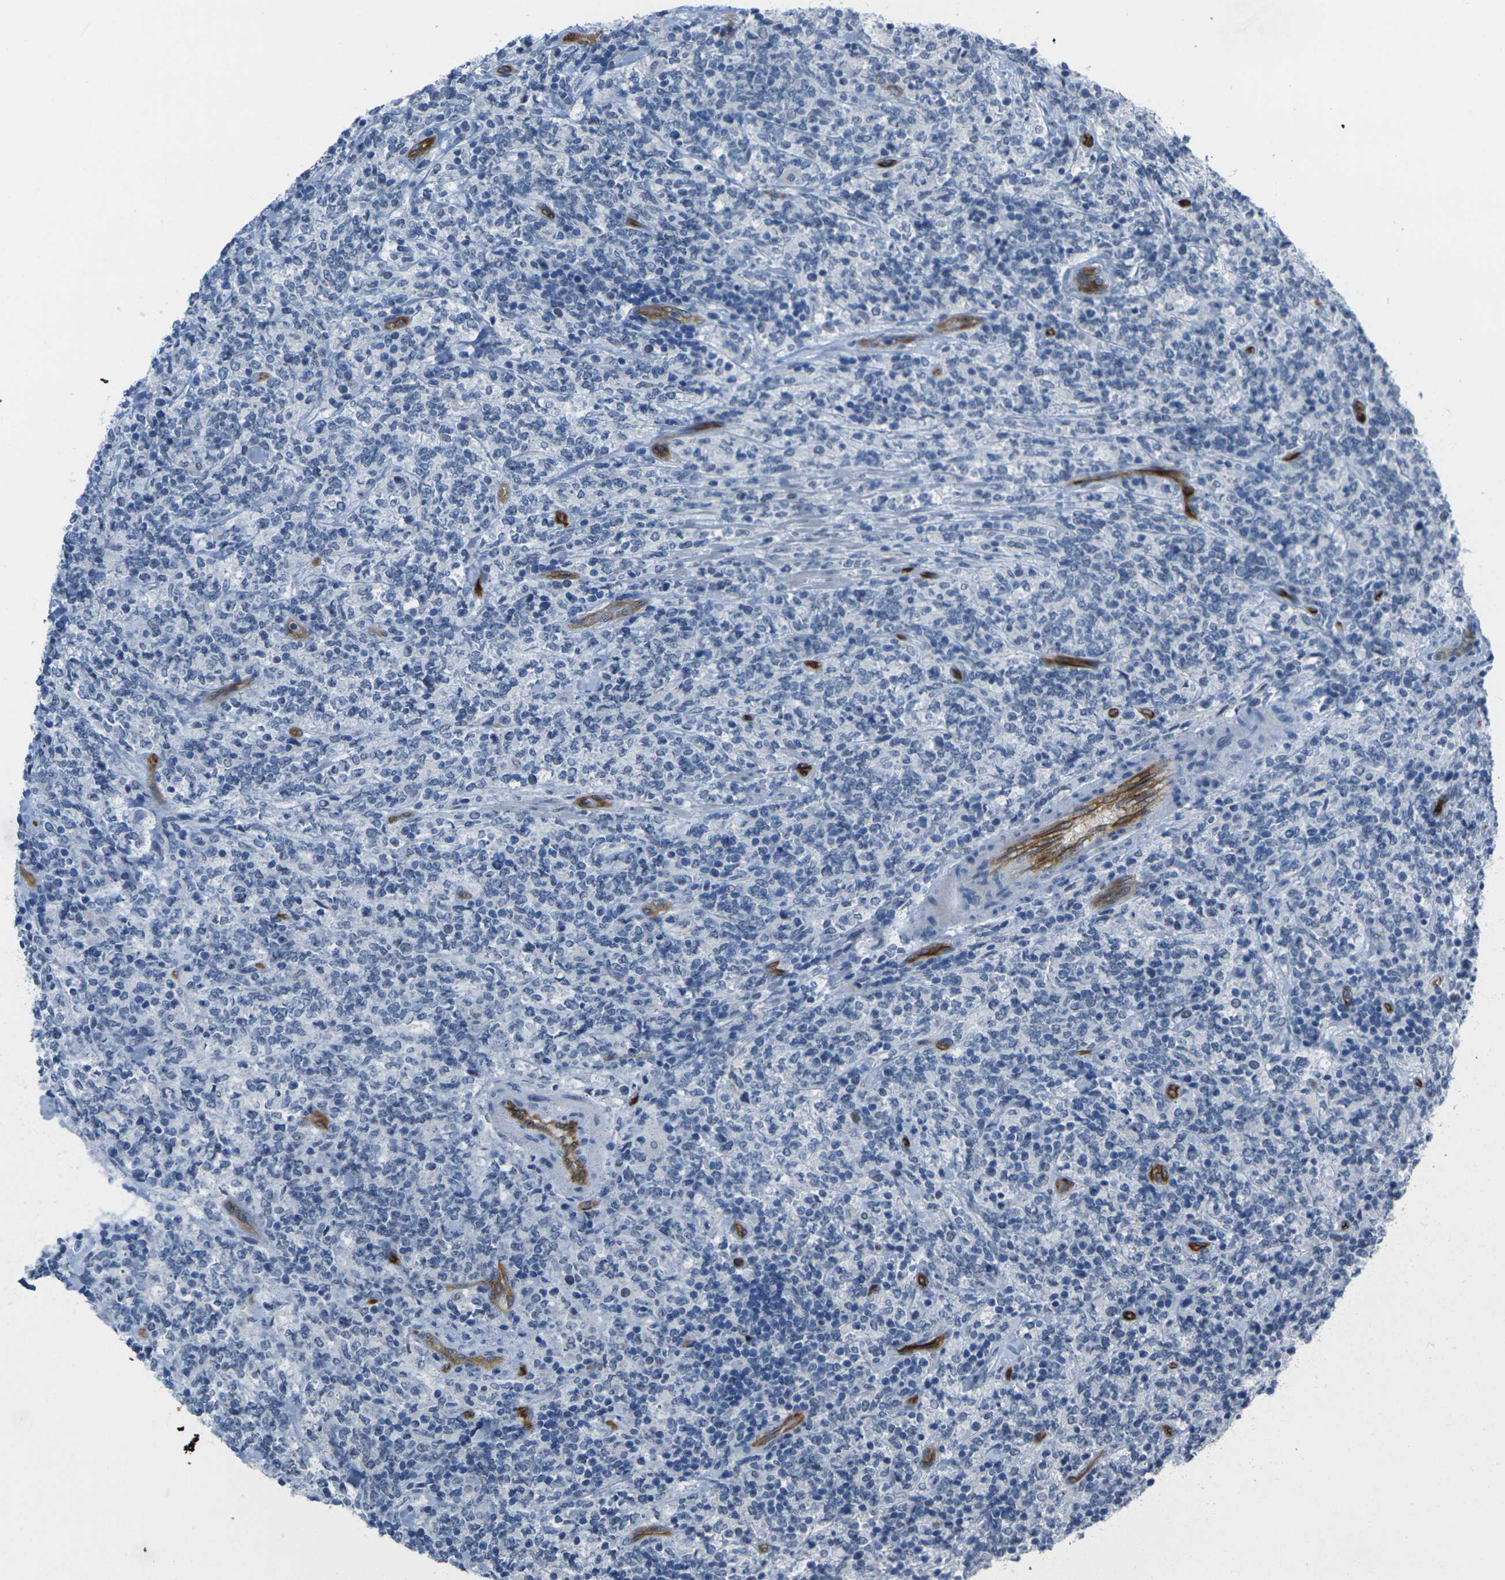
{"staining": {"intensity": "negative", "quantity": "none", "location": "none"}, "tissue": "lymphoma", "cell_type": "Tumor cells", "image_type": "cancer", "snomed": [{"axis": "morphology", "description": "Malignant lymphoma, non-Hodgkin's type, High grade"}, {"axis": "topography", "description": "Soft tissue"}], "caption": "The photomicrograph displays no staining of tumor cells in high-grade malignant lymphoma, non-Hodgkin's type.", "gene": "HSPA12B", "patient": {"sex": "male", "age": 18}}